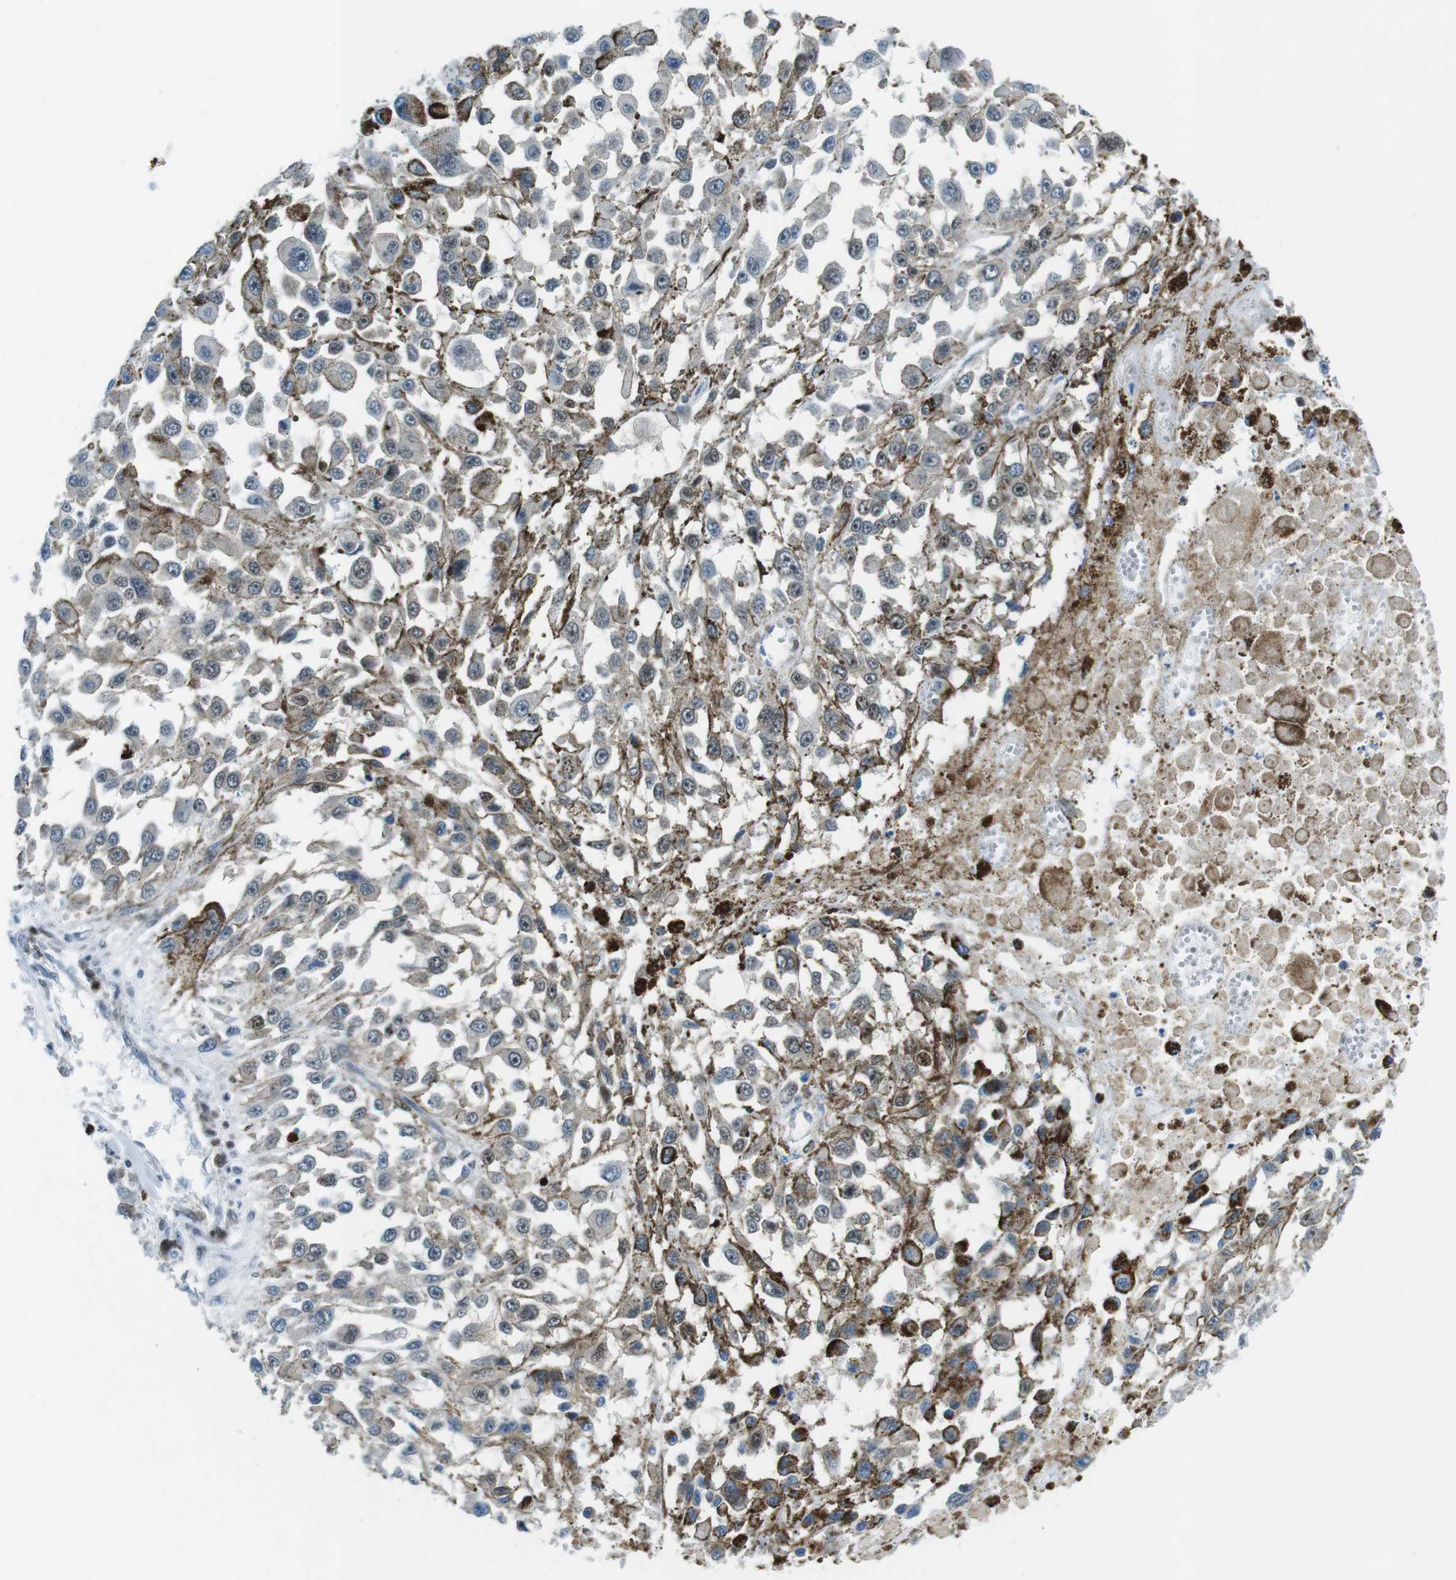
{"staining": {"intensity": "weak", "quantity": ">75%", "location": "cytoplasmic/membranous"}, "tissue": "melanoma", "cell_type": "Tumor cells", "image_type": "cancer", "snomed": [{"axis": "morphology", "description": "Malignant melanoma, Metastatic site"}, {"axis": "topography", "description": "Lymph node"}], "caption": "A low amount of weak cytoplasmic/membranous positivity is identified in approximately >75% of tumor cells in melanoma tissue.", "gene": "PHLDA1", "patient": {"sex": "male", "age": 59}}